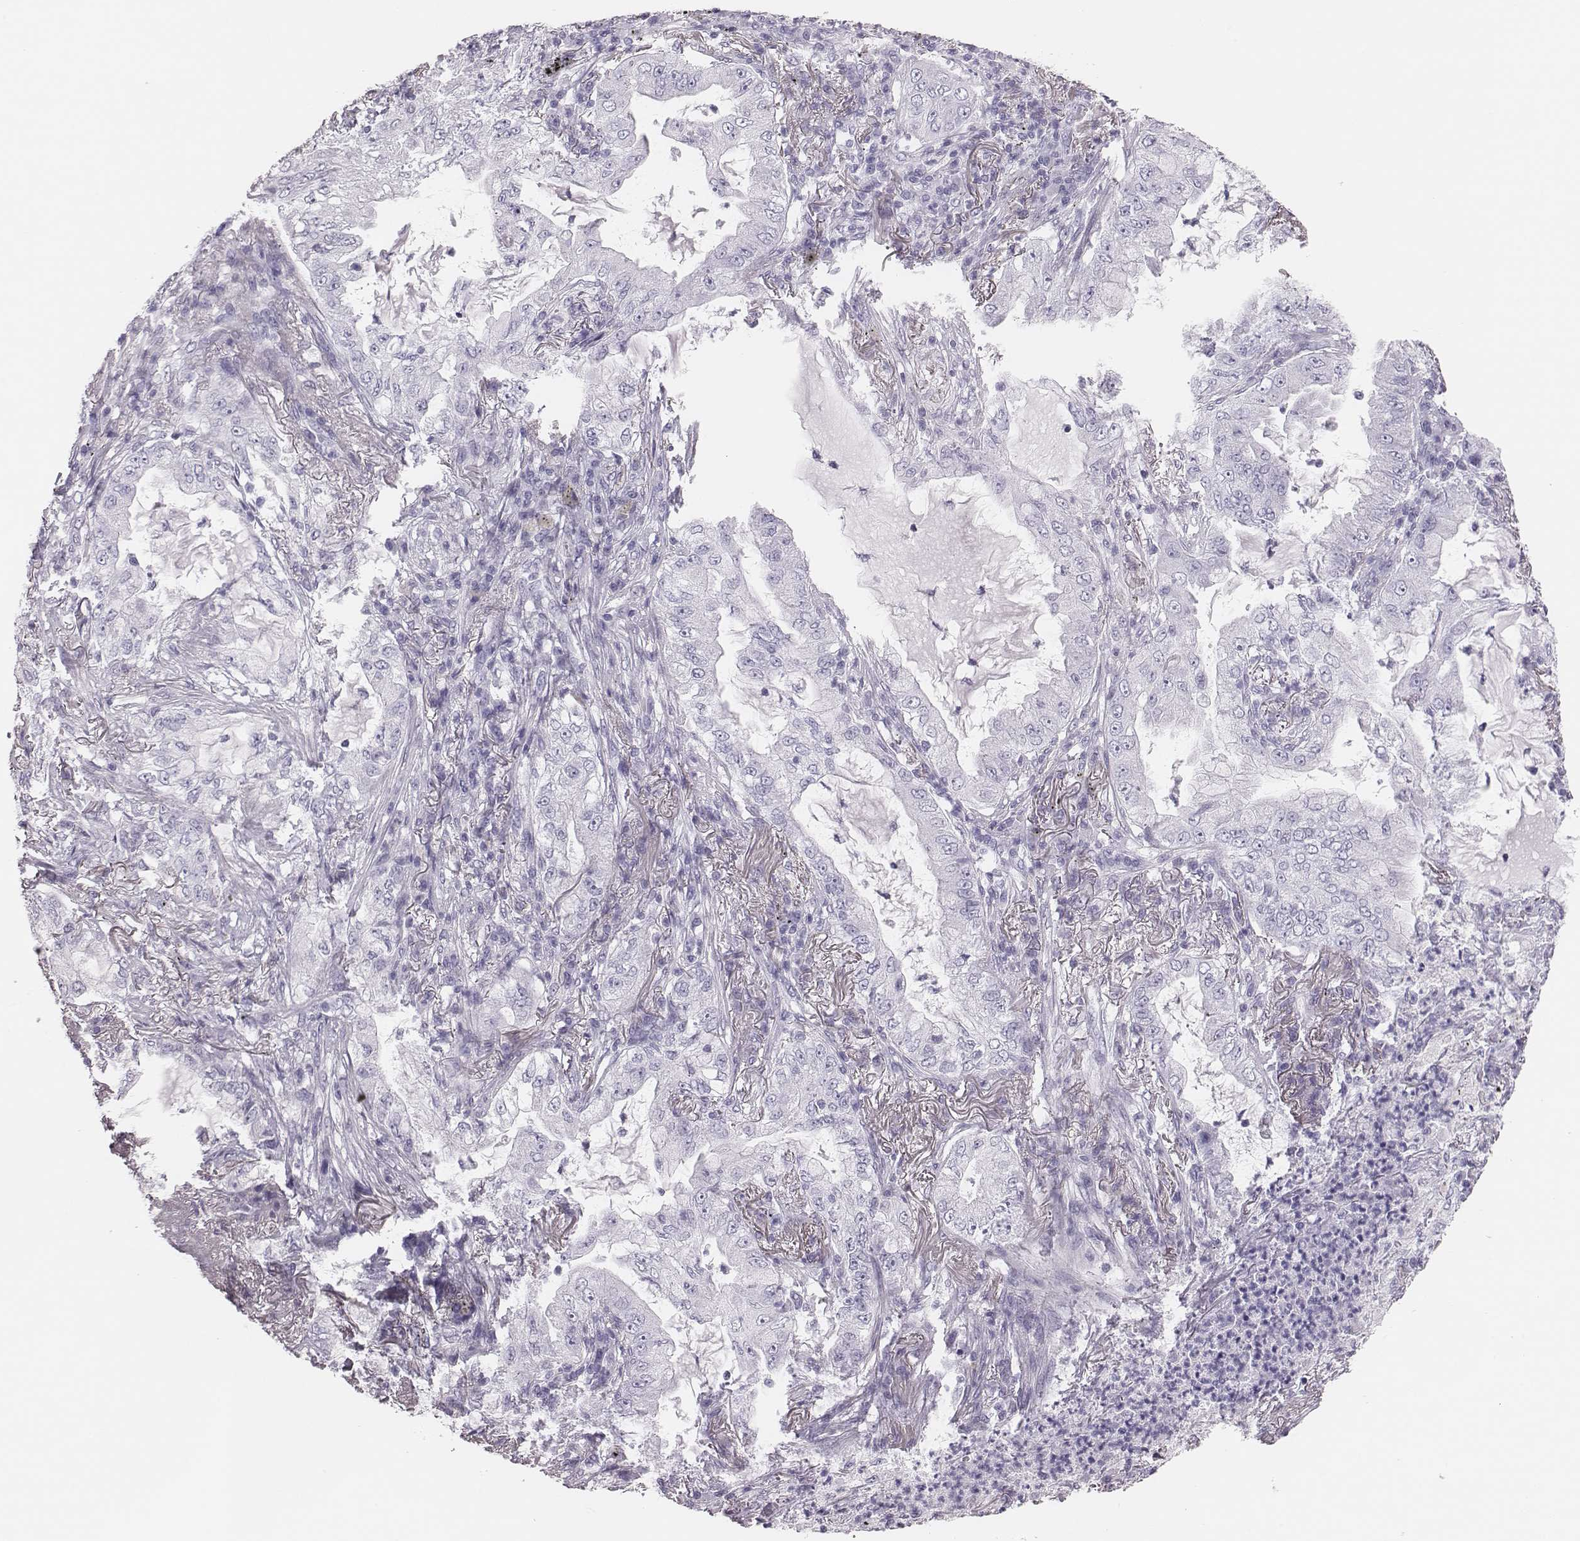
{"staining": {"intensity": "negative", "quantity": "none", "location": "none"}, "tissue": "lung cancer", "cell_type": "Tumor cells", "image_type": "cancer", "snomed": [{"axis": "morphology", "description": "Adenocarcinoma, NOS"}, {"axis": "topography", "description": "Lung"}], "caption": "This is an IHC photomicrograph of adenocarcinoma (lung). There is no staining in tumor cells.", "gene": "H1-6", "patient": {"sex": "female", "age": 73}}